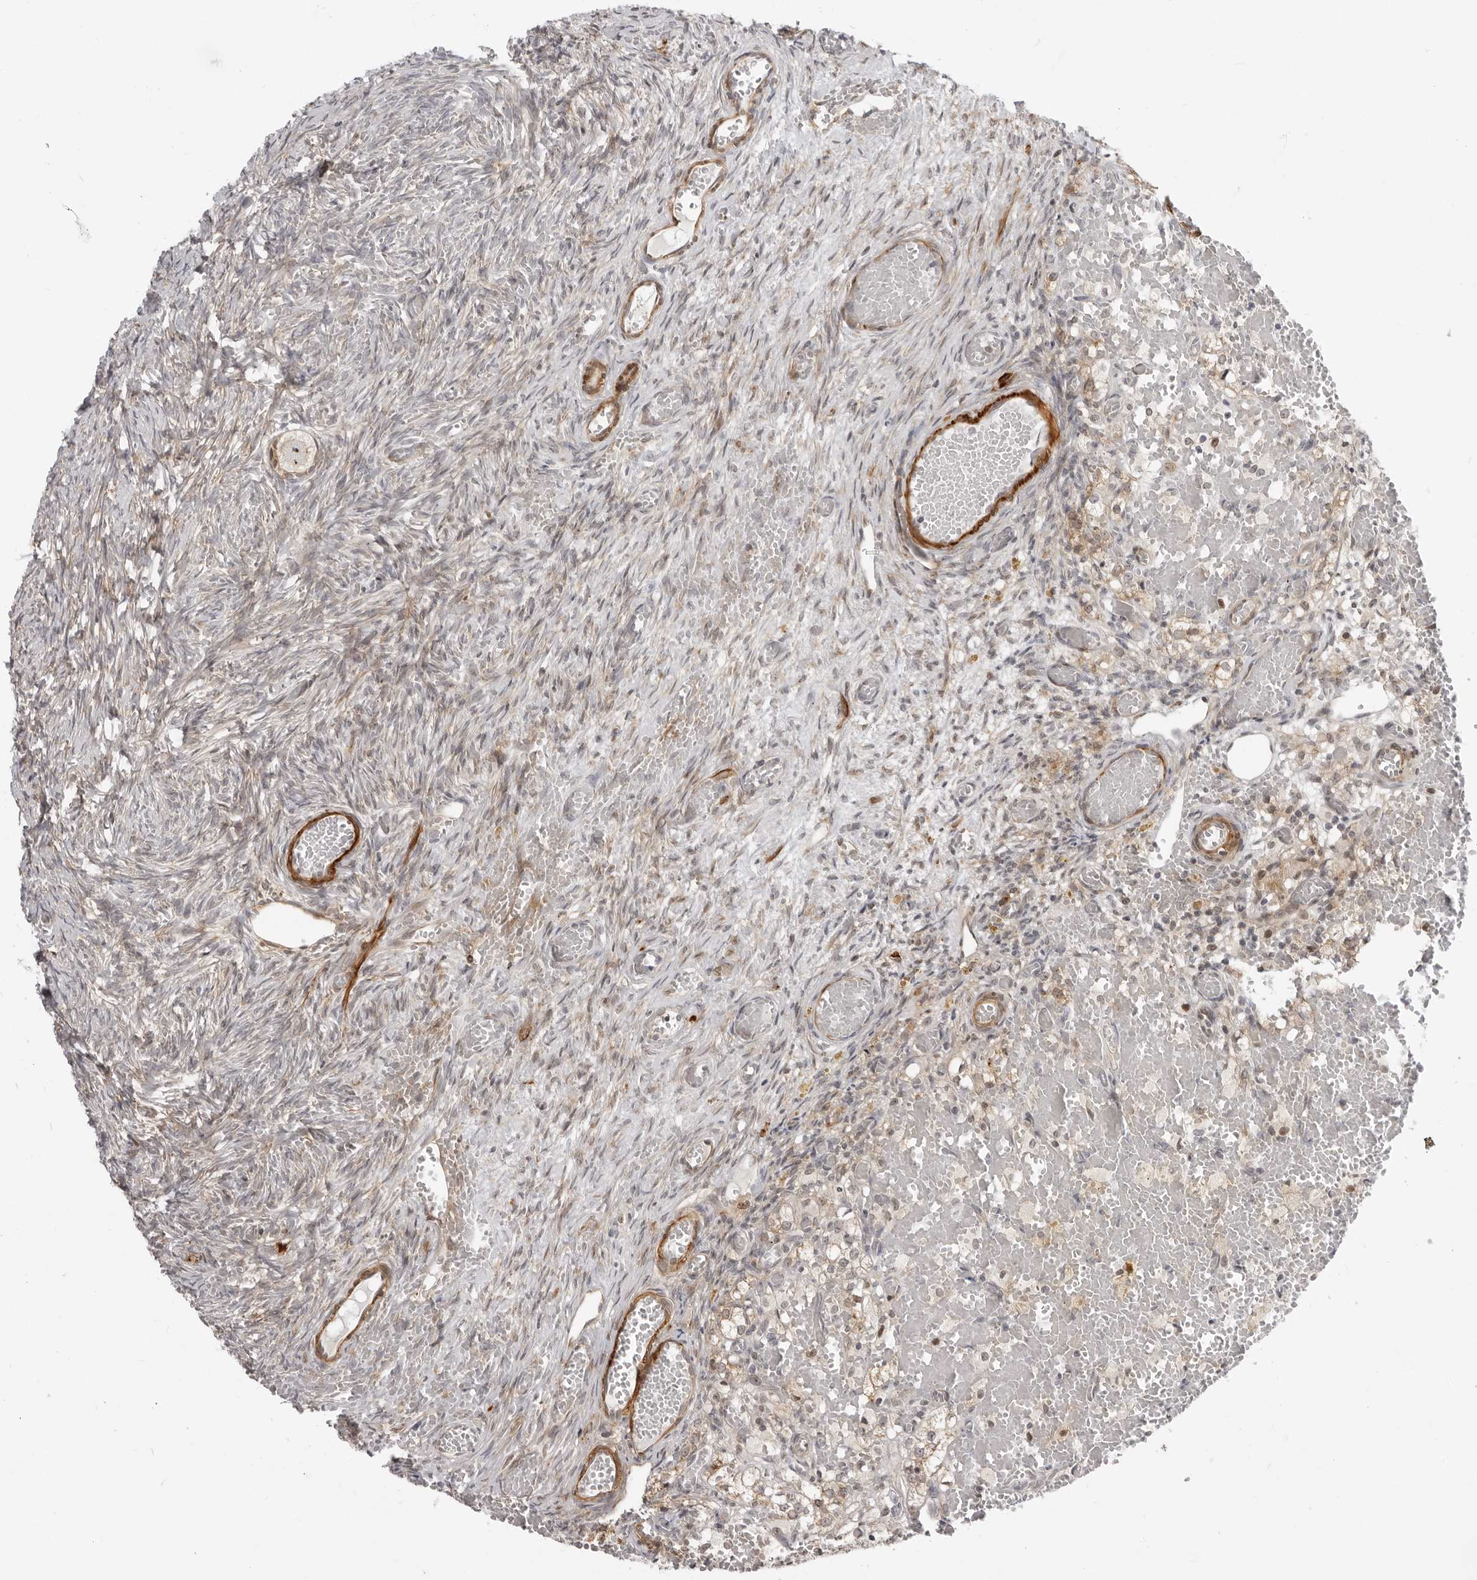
{"staining": {"intensity": "weak", "quantity": ">75%", "location": "cytoplasmic/membranous"}, "tissue": "ovary", "cell_type": "Follicle cells", "image_type": "normal", "snomed": [{"axis": "morphology", "description": "Adenocarcinoma, NOS"}, {"axis": "topography", "description": "Endometrium"}], "caption": "Immunohistochemistry (IHC) of unremarkable ovary demonstrates low levels of weak cytoplasmic/membranous staining in about >75% of follicle cells. (DAB (3,3'-diaminobenzidine) = brown stain, brightfield microscopy at high magnification).", "gene": "SRGAP2", "patient": {"sex": "female", "age": 32}}